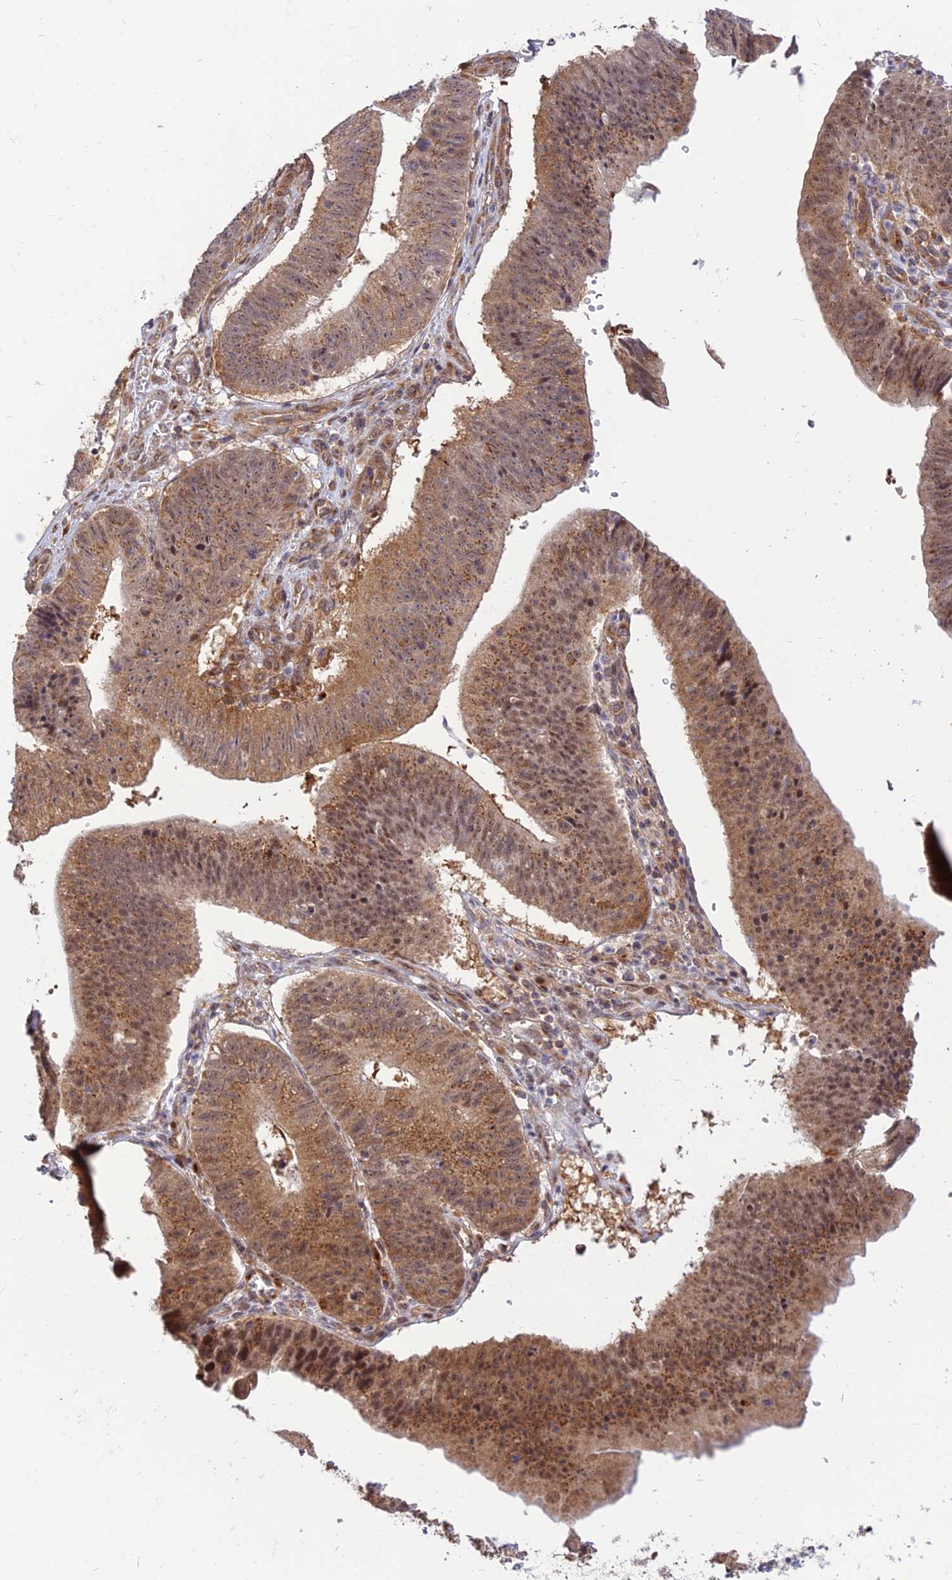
{"staining": {"intensity": "moderate", "quantity": ">75%", "location": "cytoplasmic/membranous"}, "tissue": "stomach cancer", "cell_type": "Tumor cells", "image_type": "cancer", "snomed": [{"axis": "morphology", "description": "Adenocarcinoma, NOS"}, {"axis": "topography", "description": "Stomach"}], "caption": "IHC image of human adenocarcinoma (stomach) stained for a protein (brown), which exhibits medium levels of moderate cytoplasmic/membranous positivity in approximately >75% of tumor cells.", "gene": "GOLGA3", "patient": {"sex": "male", "age": 59}}